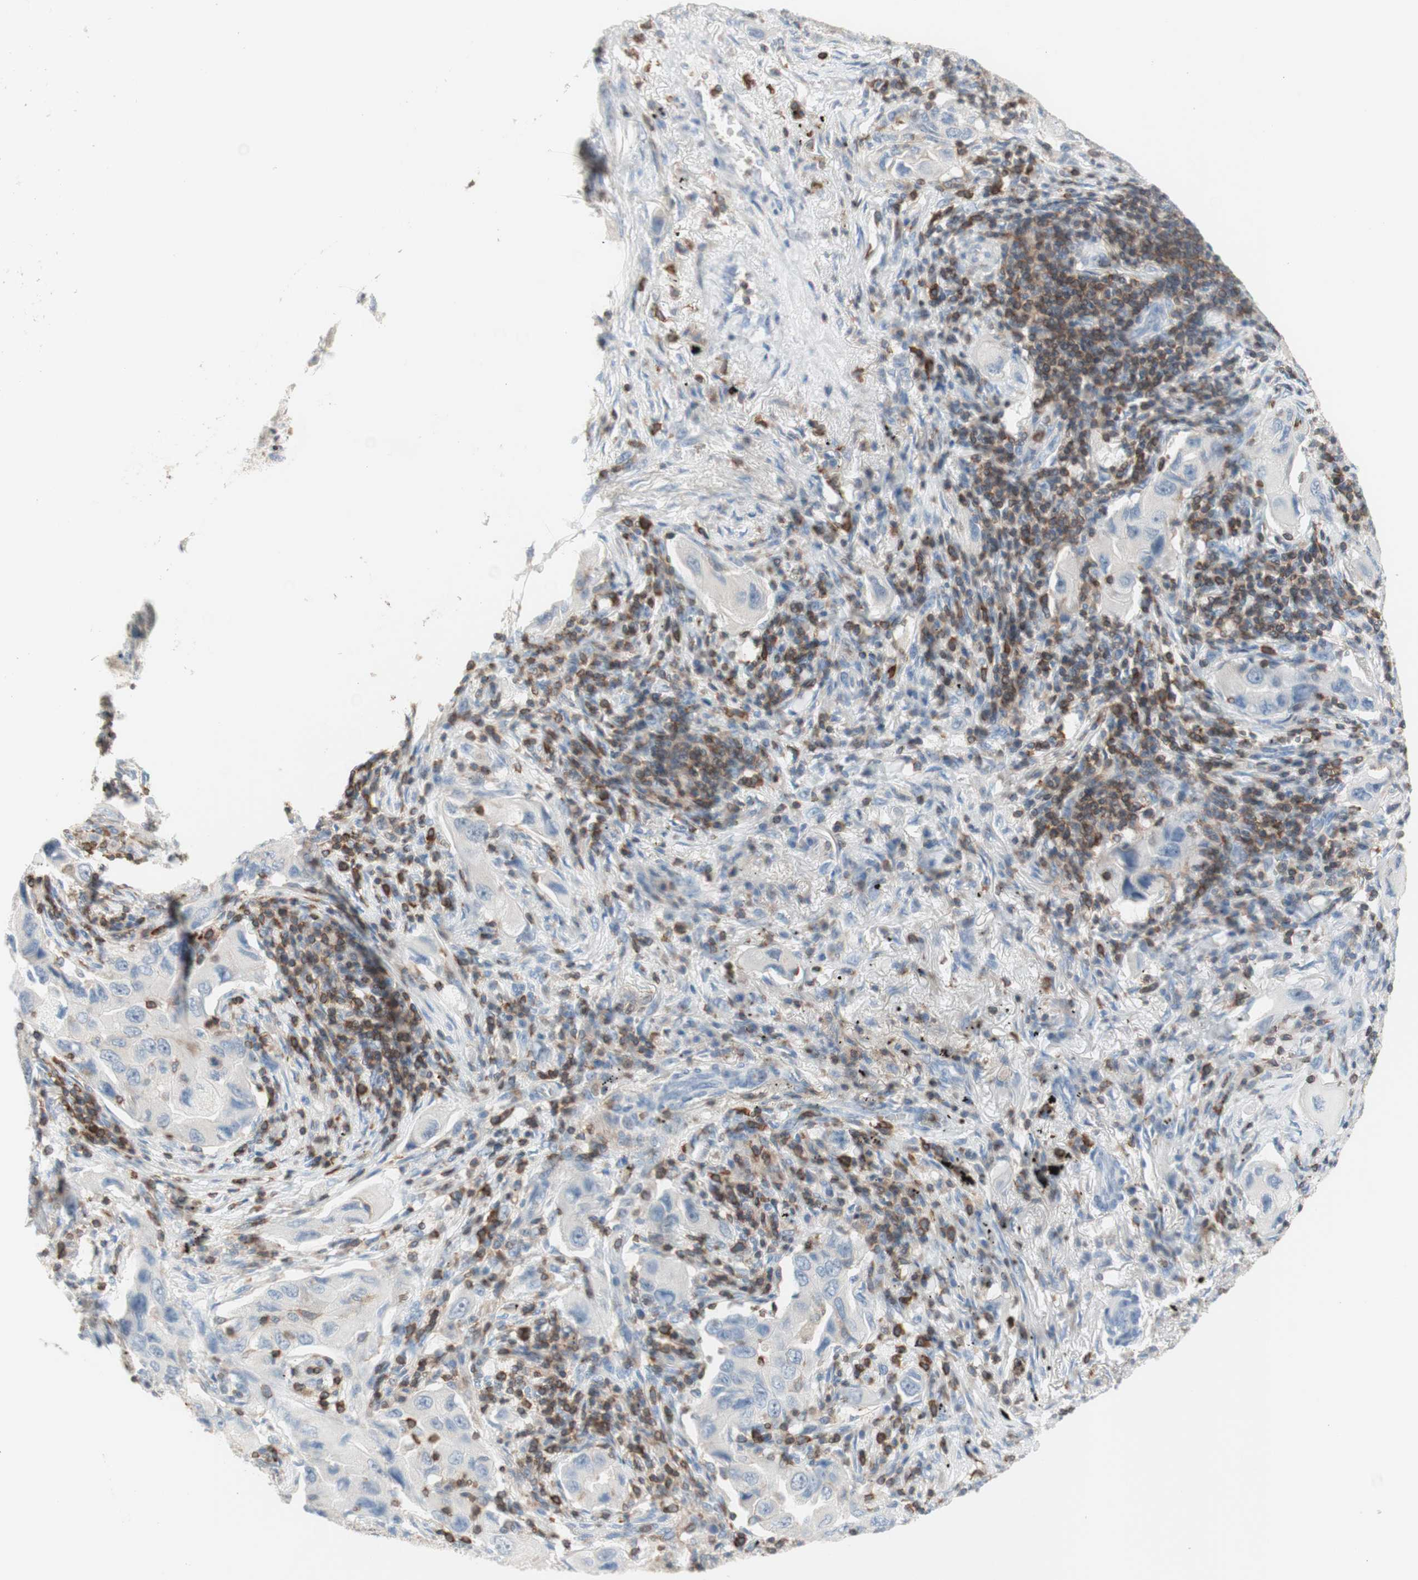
{"staining": {"intensity": "negative", "quantity": "none", "location": "none"}, "tissue": "lung cancer", "cell_type": "Tumor cells", "image_type": "cancer", "snomed": [{"axis": "morphology", "description": "Adenocarcinoma, NOS"}, {"axis": "topography", "description": "Lung"}], "caption": "Lung cancer (adenocarcinoma) stained for a protein using IHC demonstrates no expression tumor cells.", "gene": "SPINK6", "patient": {"sex": "female", "age": 65}}